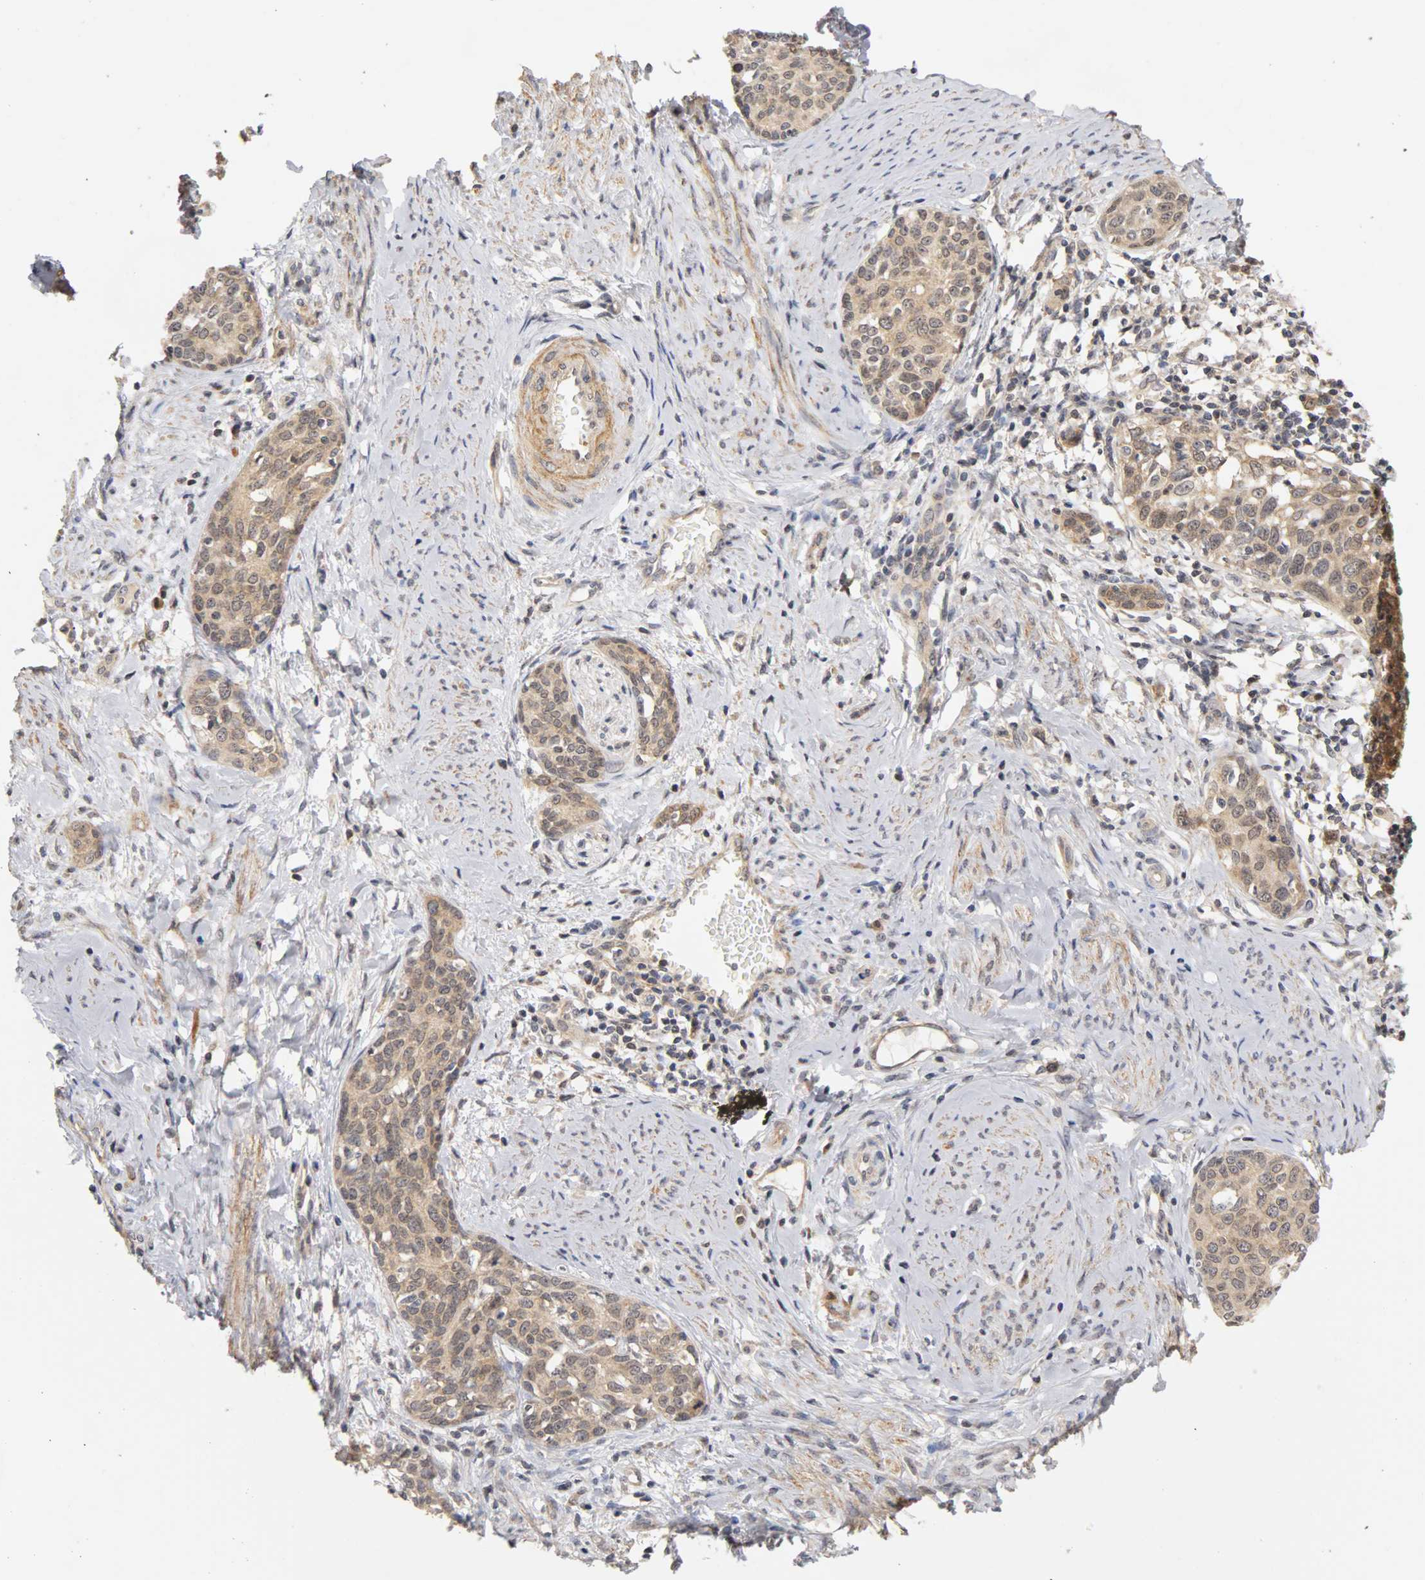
{"staining": {"intensity": "weak", "quantity": ">75%", "location": "cytoplasmic/membranous"}, "tissue": "cervical cancer", "cell_type": "Tumor cells", "image_type": "cancer", "snomed": [{"axis": "morphology", "description": "Squamous cell carcinoma, NOS"}, {"axis": "morphology", "description": "Adenocarcinoma, NOS"}, {"axis": "topography", "description": "Cervix"}], "caption": "This photomicrograph exhibits cervical adenocarcinoma stained with immunohistochemistry to label a protein in brown. The cytoplasmic/membranous of tumor cells show weak positivity for the protein. Nuclei are counter-stained blue.", "gene": "UBE2M", "patient": {"sex": "female", "age": 52}}